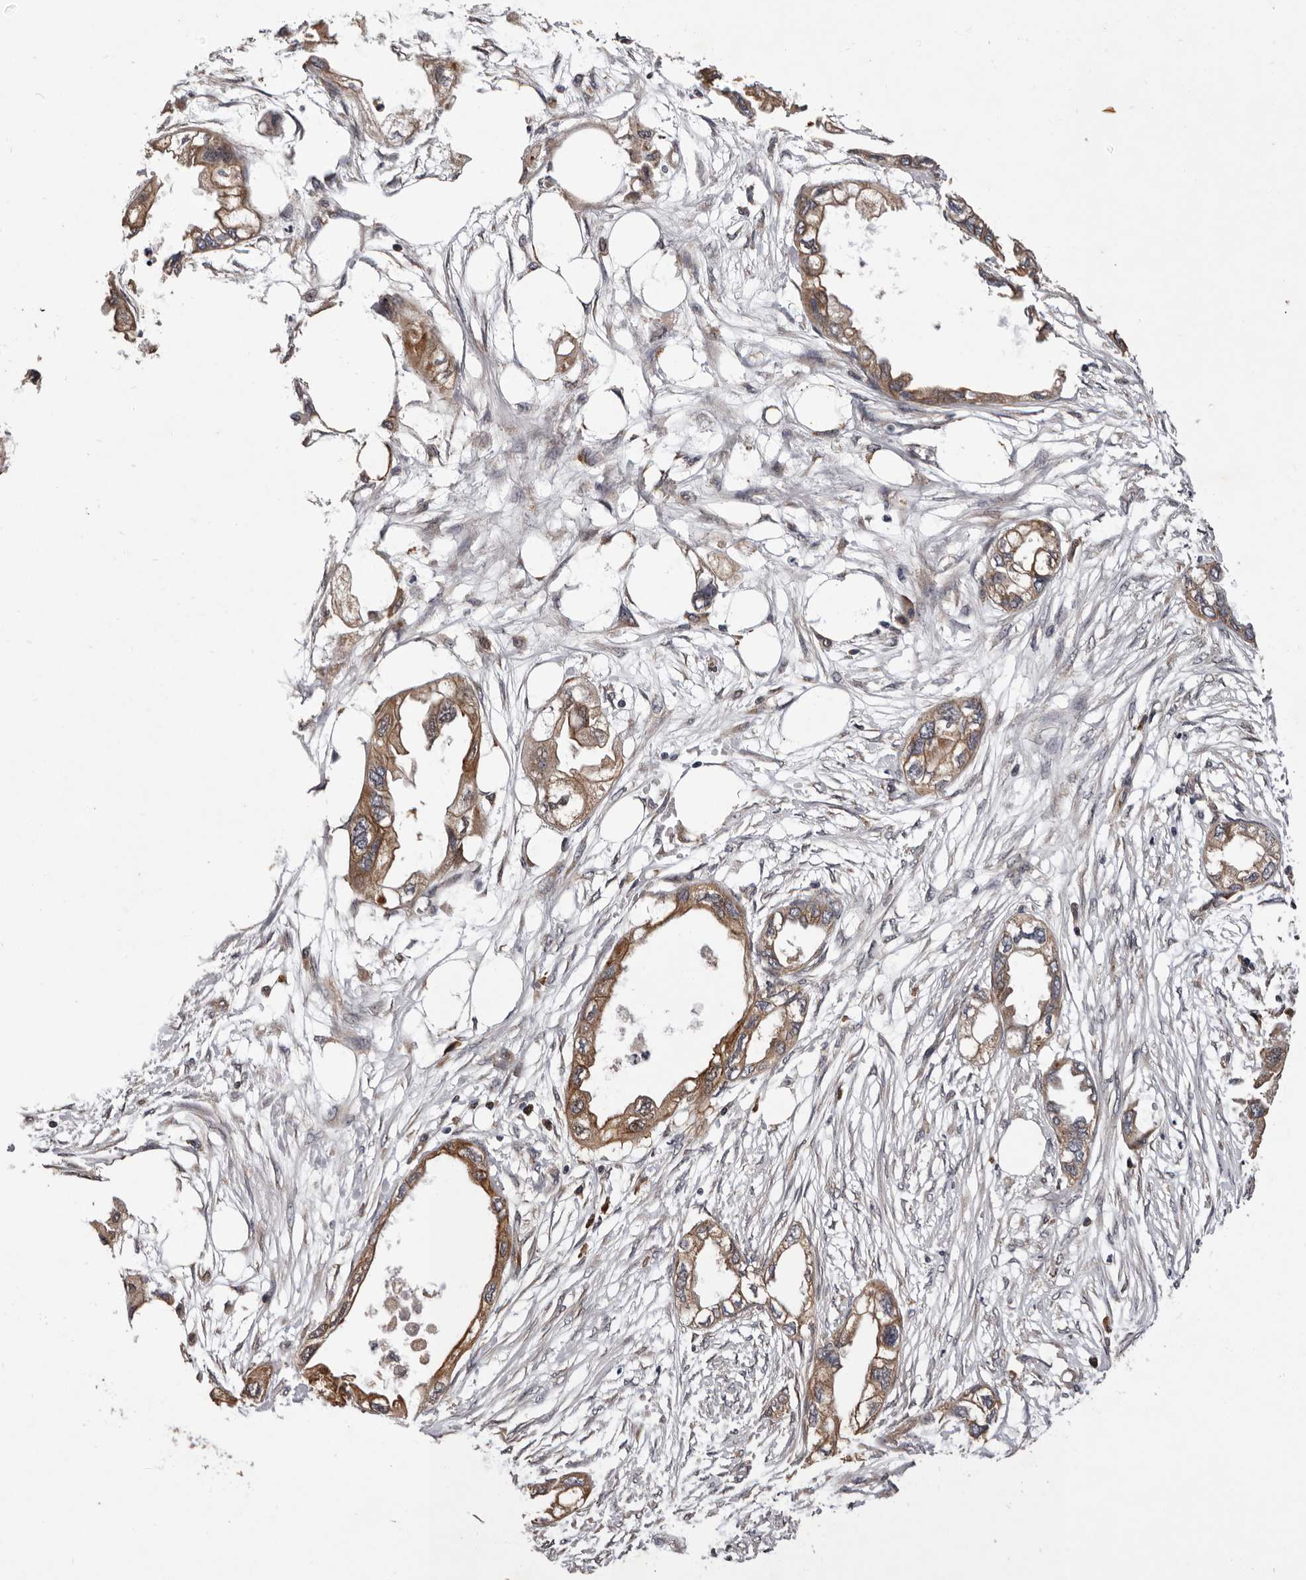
{"staining": {"intensity": "moderate", "quantity": ">75%", "location": "cytoplasmic/membranous"}, "tissue": "endometrial cancer", "cell_type": "Tumor cells", "image_type": "cancer", "snomed": [{"axis": "morphology", "description": "Adenocarcinoma, NOS"}, {"axis": "morphology", "description": "Adenocarcinoma, metastatic, NOS"}, {"axis": "topography", "description": "Adipose tissue"}, {"axis": "topography", "description": "Endometrium"}], "caption": "Endometrial metastatic adenocarcinoma stained with DAB (3,3'-diaminobenzidine) immunohistochemistry shows medium levels of moderate cytoplasmic/membranous expression in about >75% of tumor cells.", "gene": "GADD45B", "patient": {"sex": "female", "age": 67}}